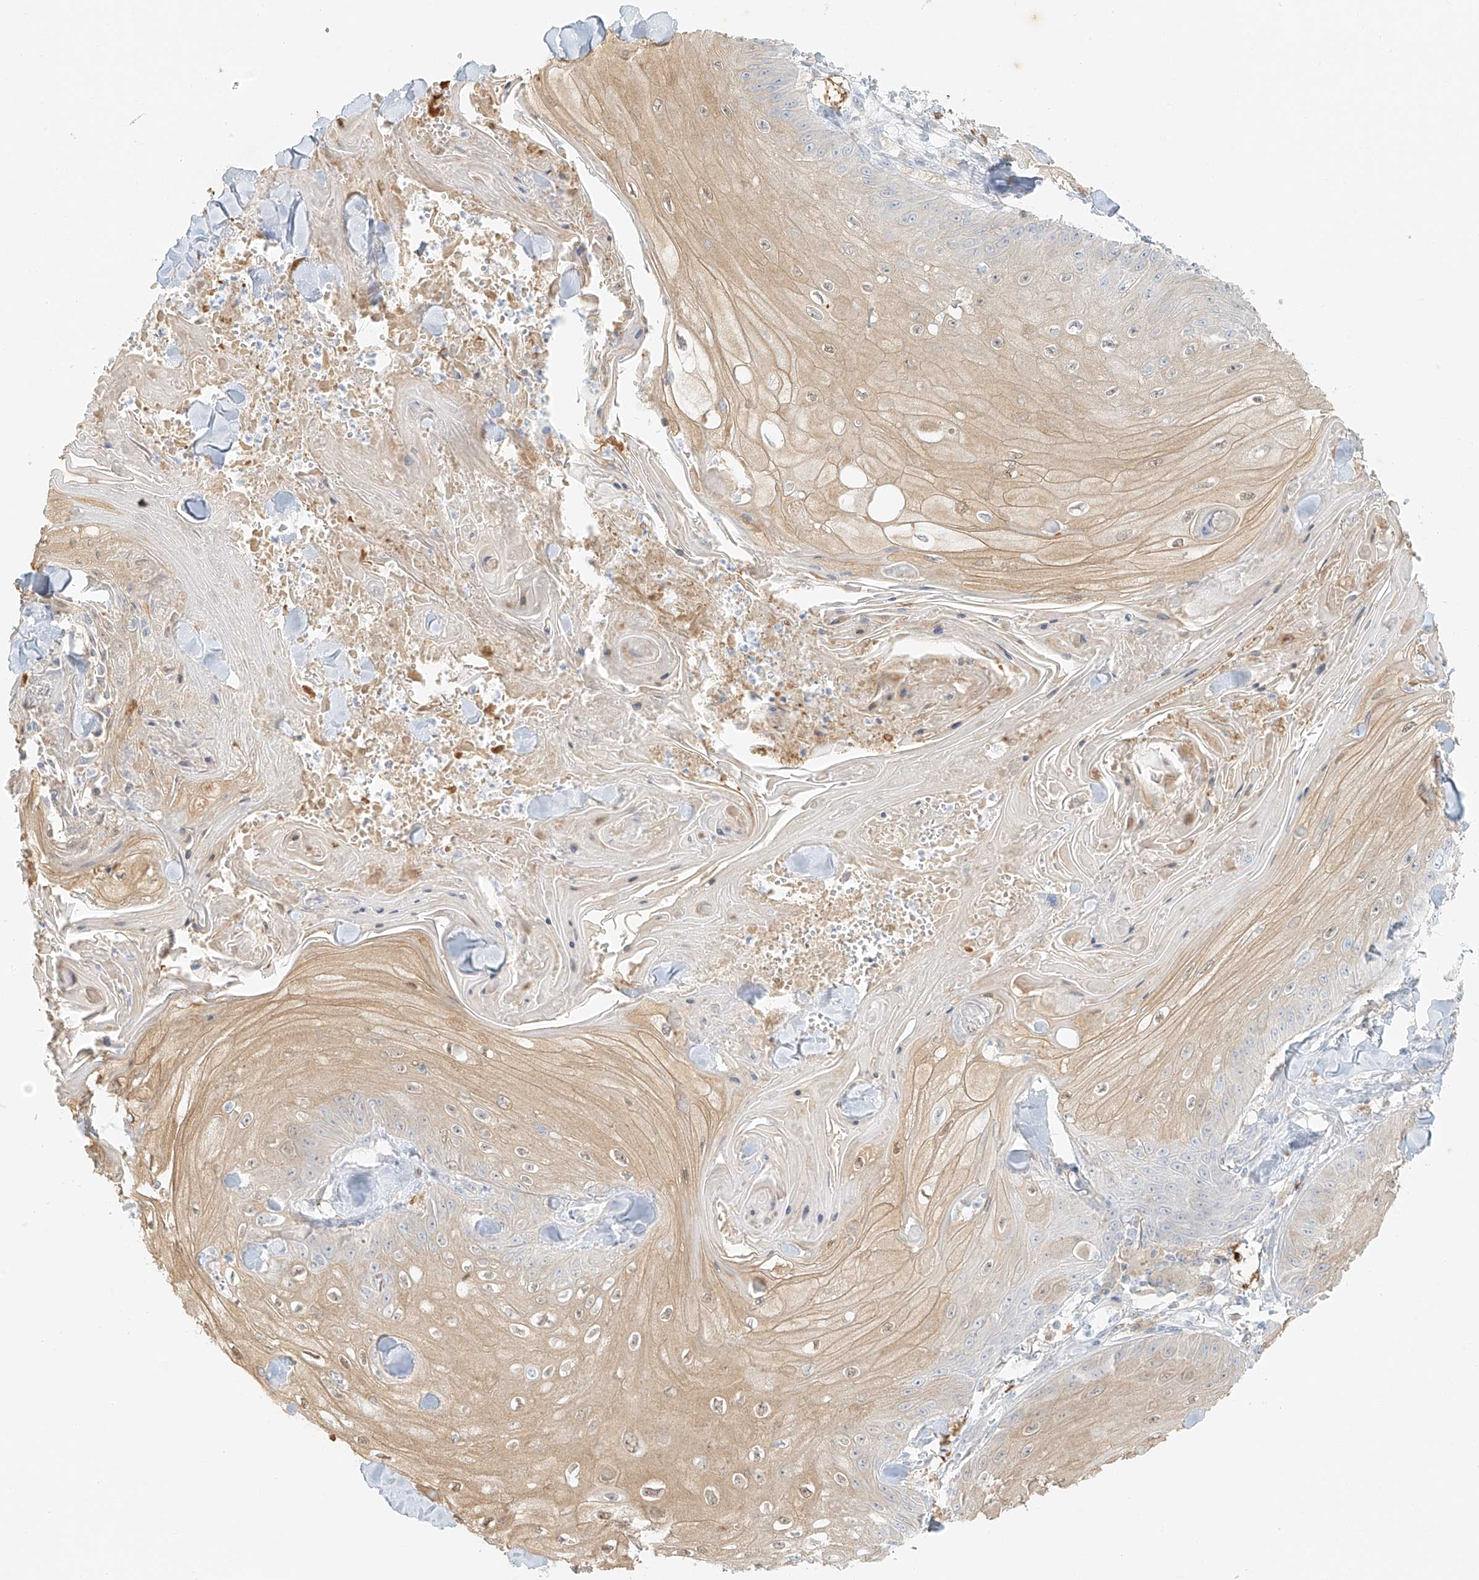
{"staining": {"intensity": "negative", "quantity": "none", "location": "none"}, "tissue": "skin cancer", "cell_type": "Tumor cells", "image_type": "cancer", "snomed": [{"axis": "morphology", "description": "Squamous cell carcinoma, NOS"}, {"axis": "topography", "description": "Skin"}], "caption": "Skin cancer (squamous cell carcinoma) stained for a protein using immunohistochemistry (IHC) exhibits no expression tumor cells.", "gene": "UPK1B", "patient": {"sex": "male", "age": 74}}